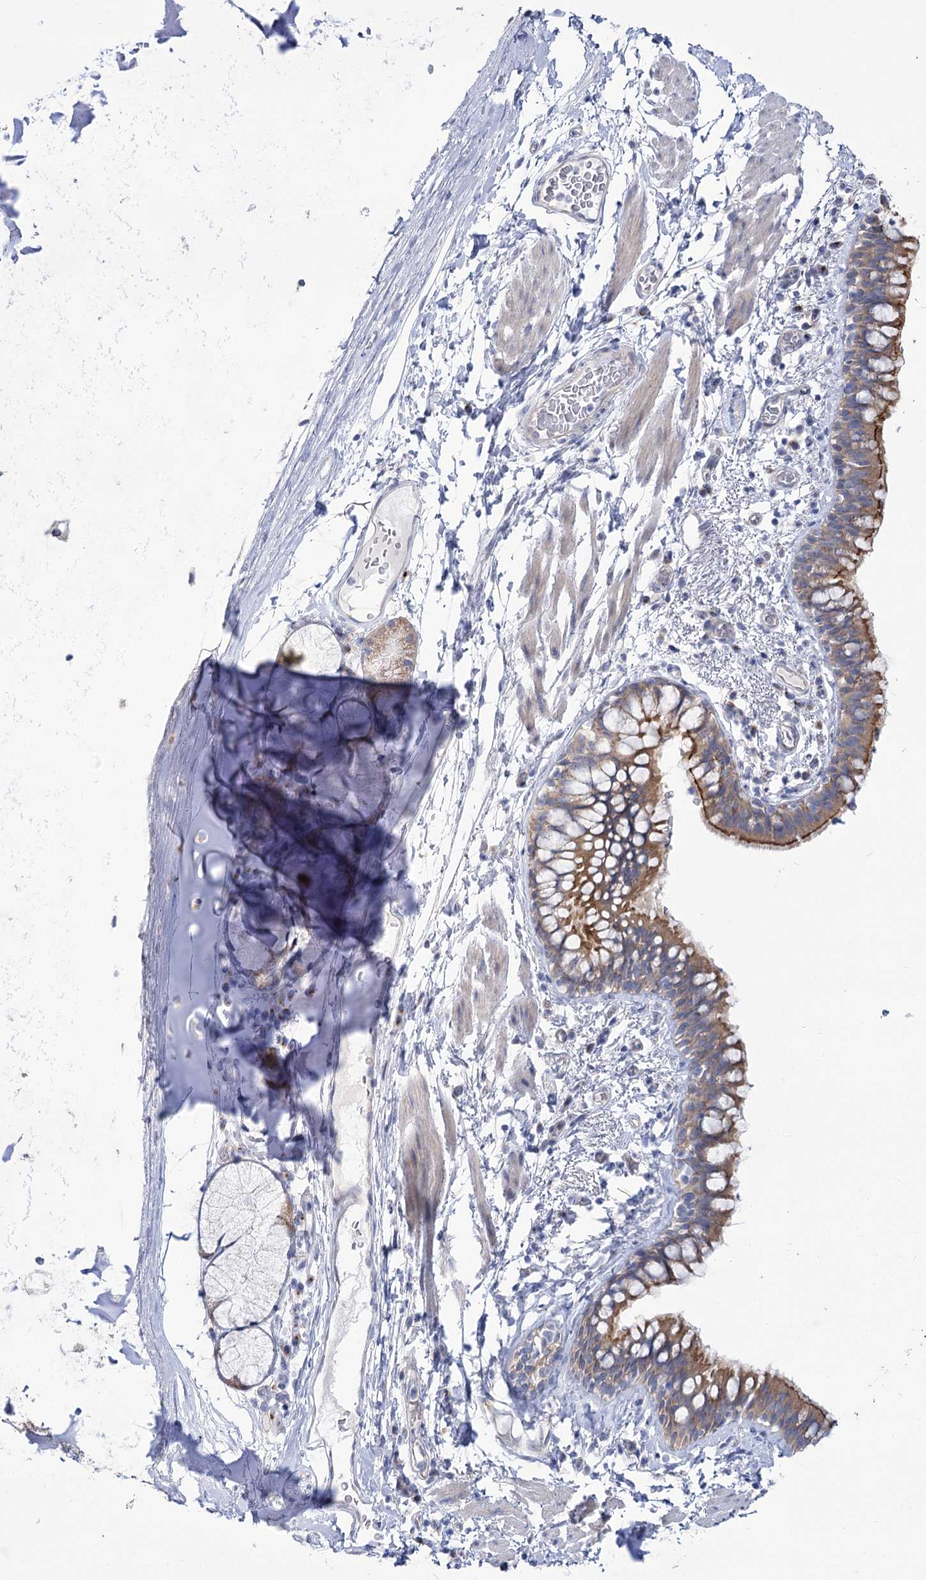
{"staining": {"intensity": "moderate", "quantity": ">75%", "location": "cytoplasmic/membranous"}, "tissue": "bronchus", "cell_type": "Respiratory epithelial cells", "image_type": "normal", "snomed": [{"axis": "morphology", "description": "Normal tissue, NOS"}, {"axis": "topography", "description": "Cartilage tissue"}, {"axis": "topography", "description": "Bronchus"}], "caption": "The micrograph reveals immunohistochemical staining of normal bronchus. There is moderate cytoplasmic/membranous staining is identified in approximately >75% of respiratory epithelial cells. The staining was performed using DAB (3,3'-diaminobenzidine) to visualize the protein expression in brown, while the nuclei were stained in blue with hematoxylin (Magnification: 20x).", "gene": "SUOX", "patient": {"sex": "female", "age": 36}}